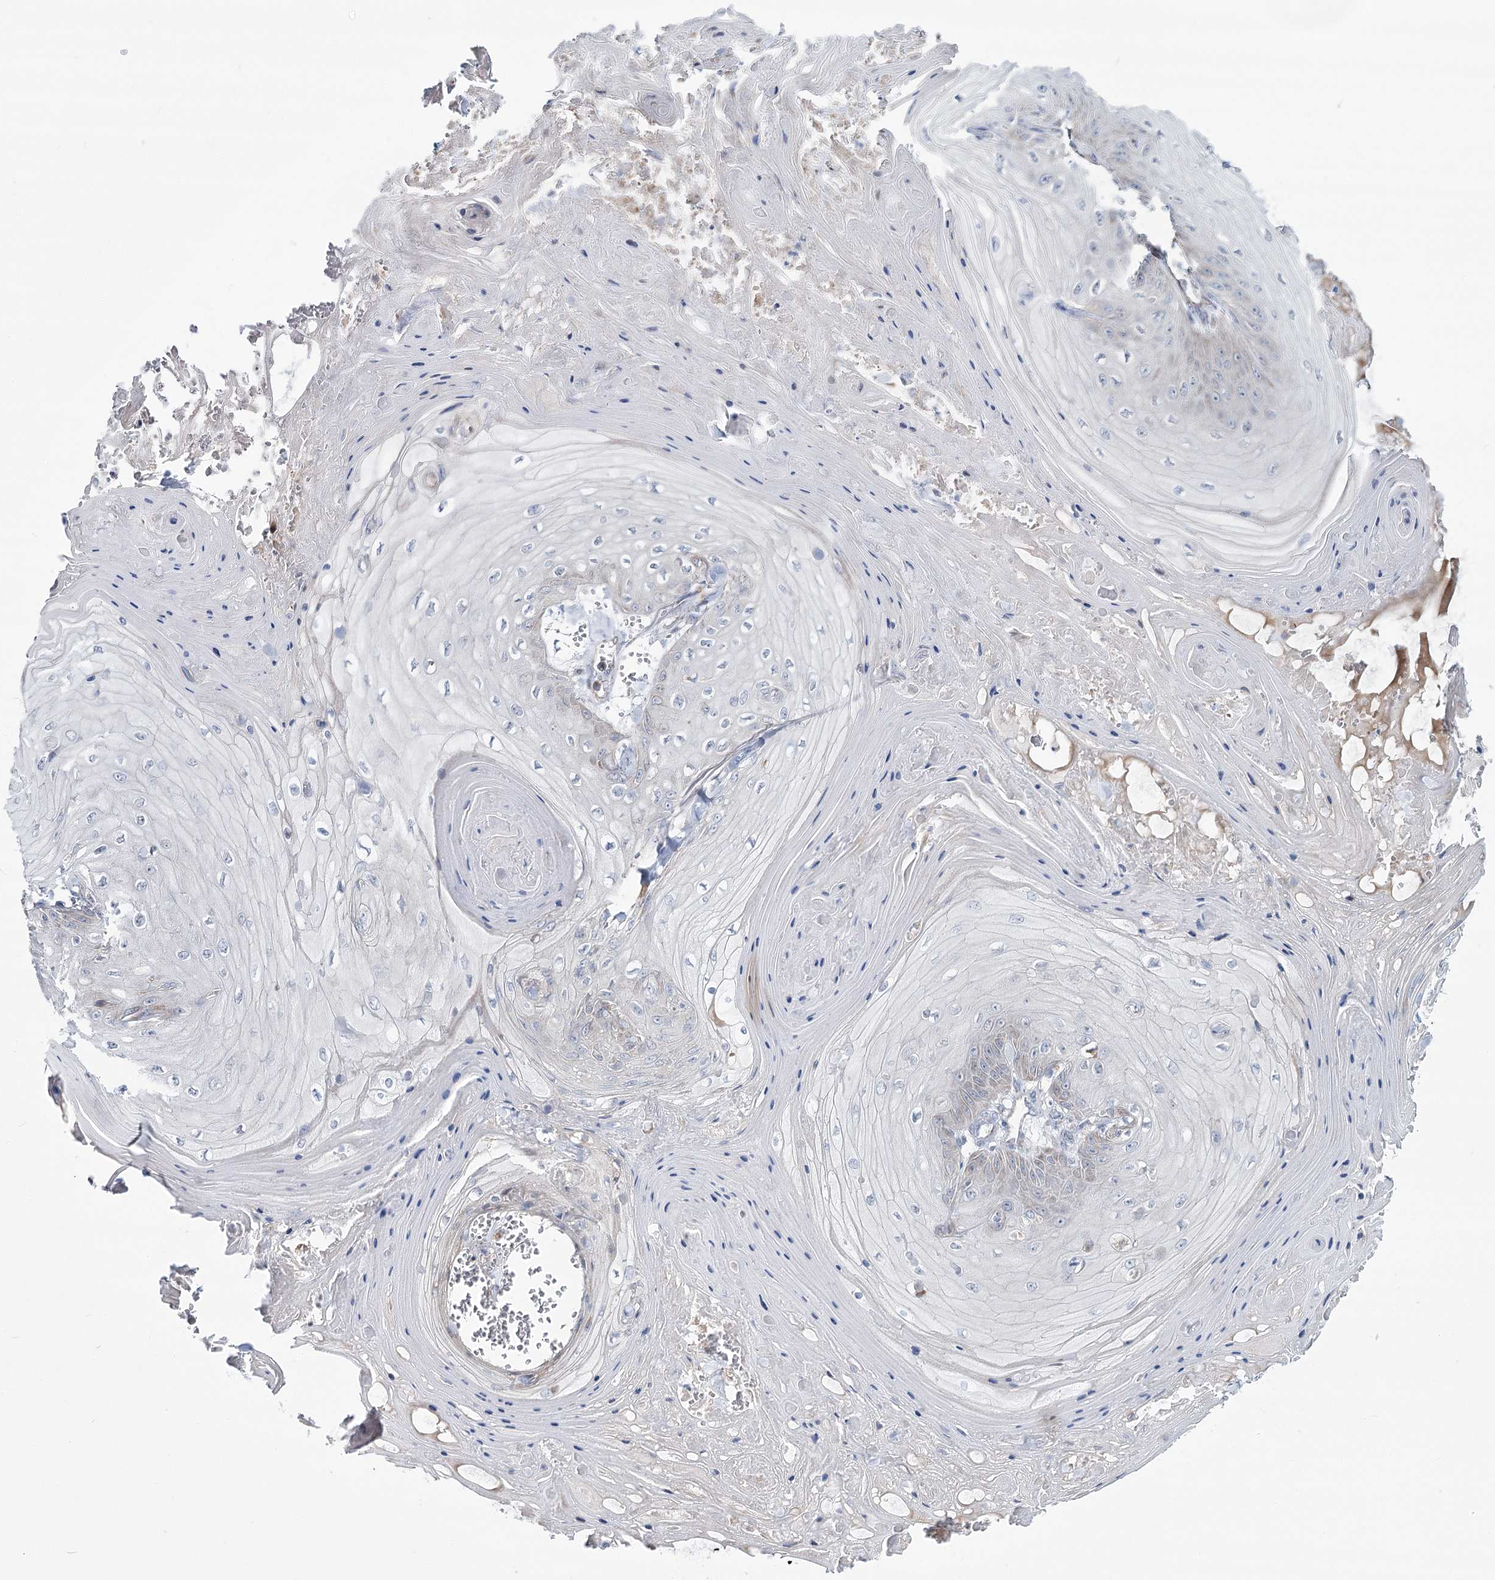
{"staining": {"intensity": "negative", "quantity": "none", "location": "none"}, "tissue": "skin cancer", "cell_type": "Tumor cells", "image_type": "cancer", "snomed": [{"axis": "morphology", "description": "Squamous cell carcinoma, NOS"}, {"axis": "topography", "description": "Skin"}], "caption": "High magnification brightfield microscopy of skin cancer stained with DAB (brown) and counterstained with hematoxylin (blue): tumor cells show no significant staining.", "gene": "CPLANE1", "patient": {"sex": "male", "age": 74}}